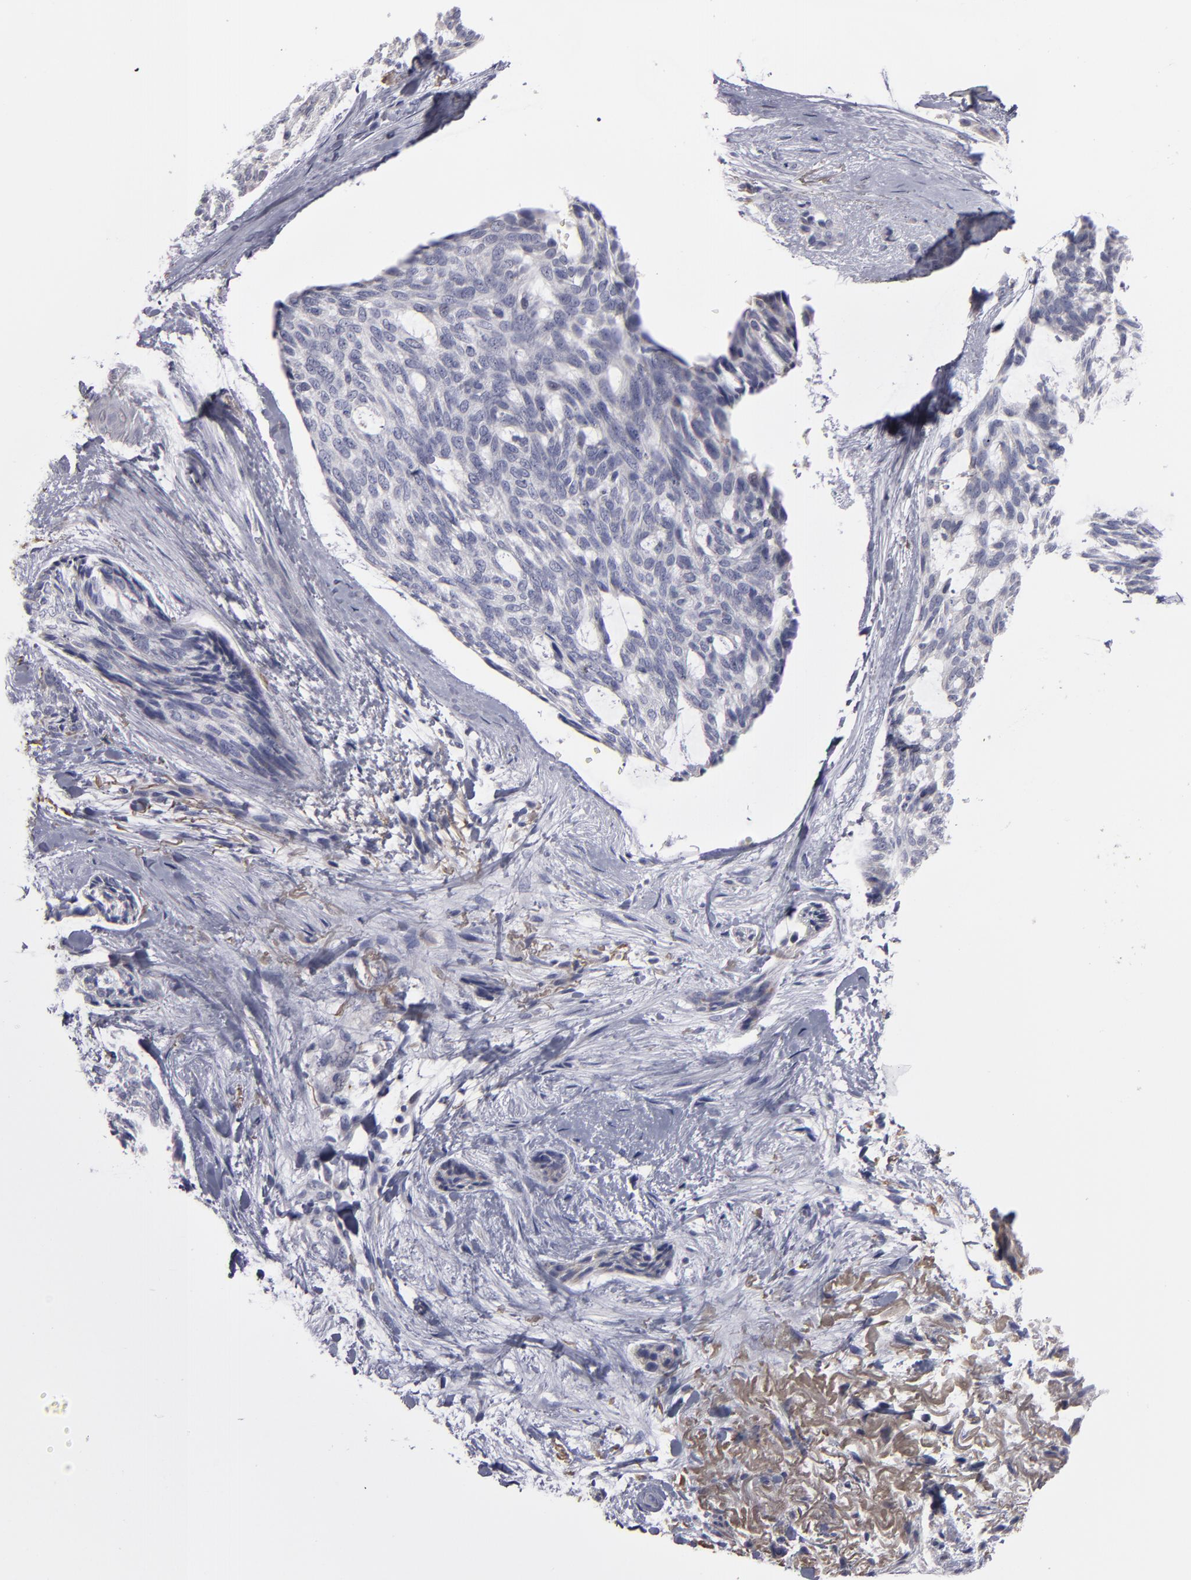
{"staining": {"intensity": "negative", "quantity": "none", "location": "none"}, "tissue": "skin cancer", "cell_type": "Tumor cells", "image_type": "cancer", "snomed": [{"axis": "morphology", "description": "Normal tissue, NOS"}, {"axis": "morphology", "description": "Basal cell carcinoma"}, {"axis": "topography", "description": "Skin"}], "caption": "Immunohistochemistry micrograph of human skin basal cell carcinoma stained for a protein (brown), which displays no staining in tumor cells.", "gene": "ITIH4", "patient": {"sex": "female", "age": 71}}